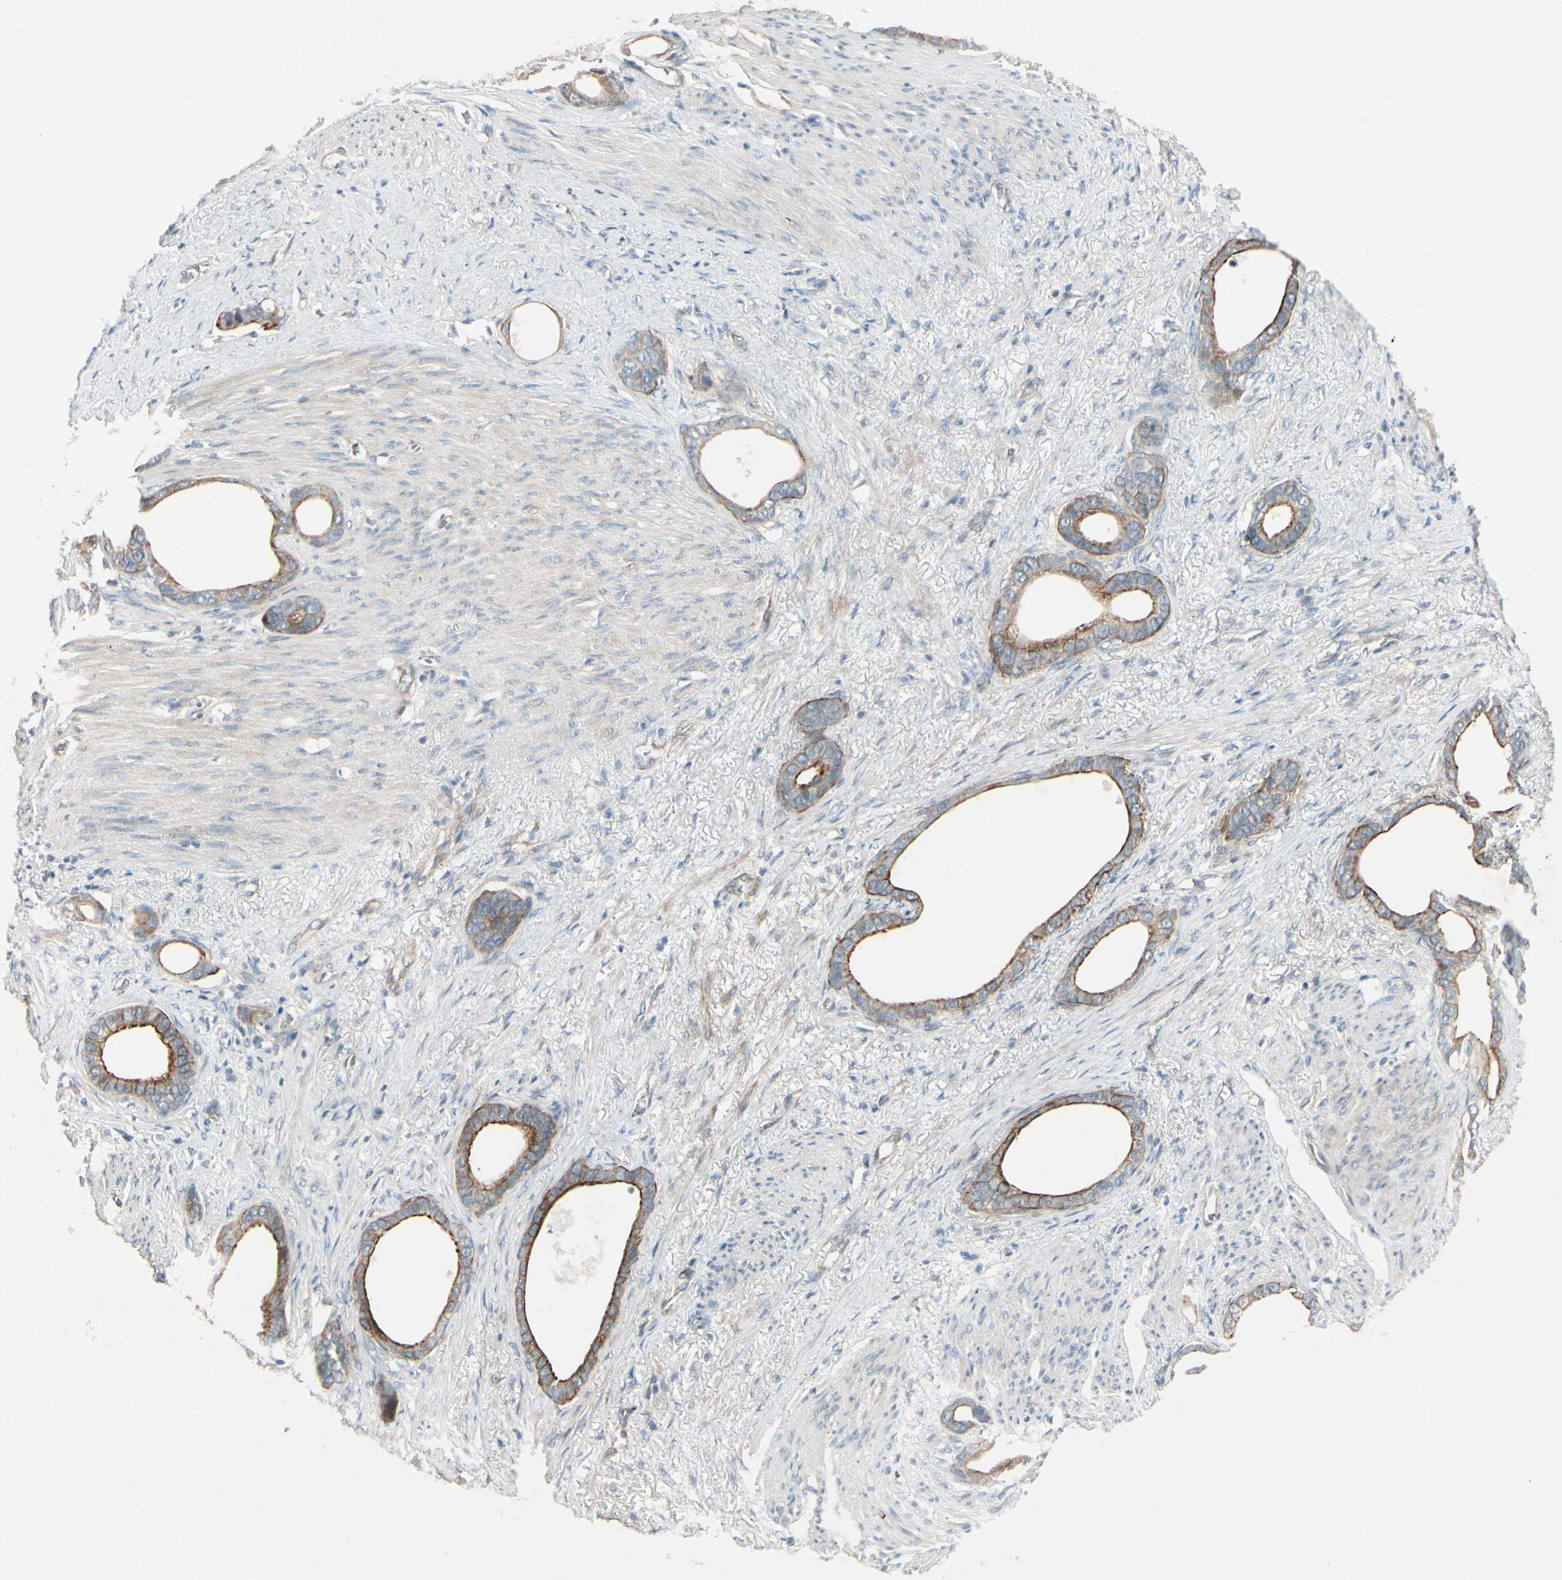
{"staining": {"intensity": "strong", "quantity": ">75%", "location": "cytoplasmic/membranous"}, "tissue": "stomach cancer", "cell_type": "Tumor cells", "image_type": "cancer", "snomed": [{"axis": "morphology", "description": "Adenocarcinoma, NOS"}, {"axis": "topography", "description": "Stomach"}], "caption": "A high-resolution histopathology image shows IHC staining of adenocarcinoma (stomach), which reveals strong cytoplasmic/membranous expression in approximately >75% of tumor cells.", "gene": "PPP3CB", "patient": {"sex": "female", "age": 75}}